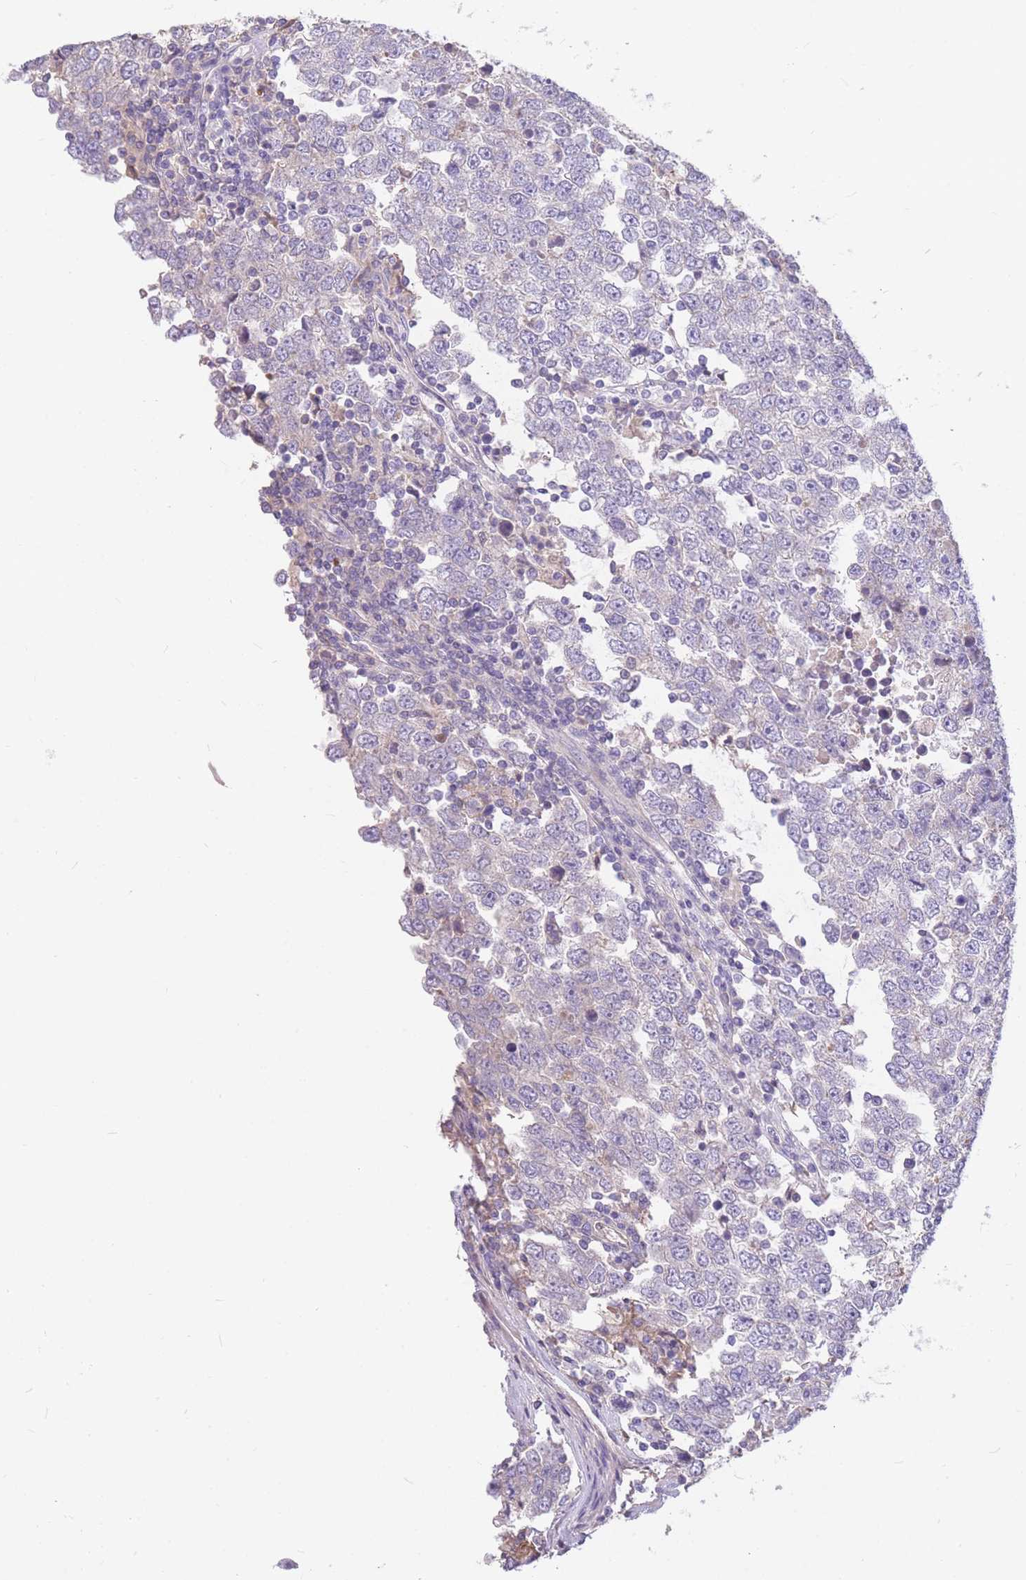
{"staining": {"intensity": "negative", "quantity": "none", "location": "none"}, "tissue": "testis cancer", "cell_type": "Tumor cells", "image_type": "cancer", "snomed": [{"axis": "morphology", "description": "Seminoma, NOS"}, {"axis": "morphology", "description": "Carcinoma, Embryonal, NOS"}, {"axis": "topography", "description": "Testis"}], "caption": "An image of human testis embryonal carcinoma is negative for staining in tumor cells. (Immunohistochemistry (ihc), brightfield microscopy, high magnification).", "gene": "OR5T1", "patient": {"sex": "male", "age": 28}}